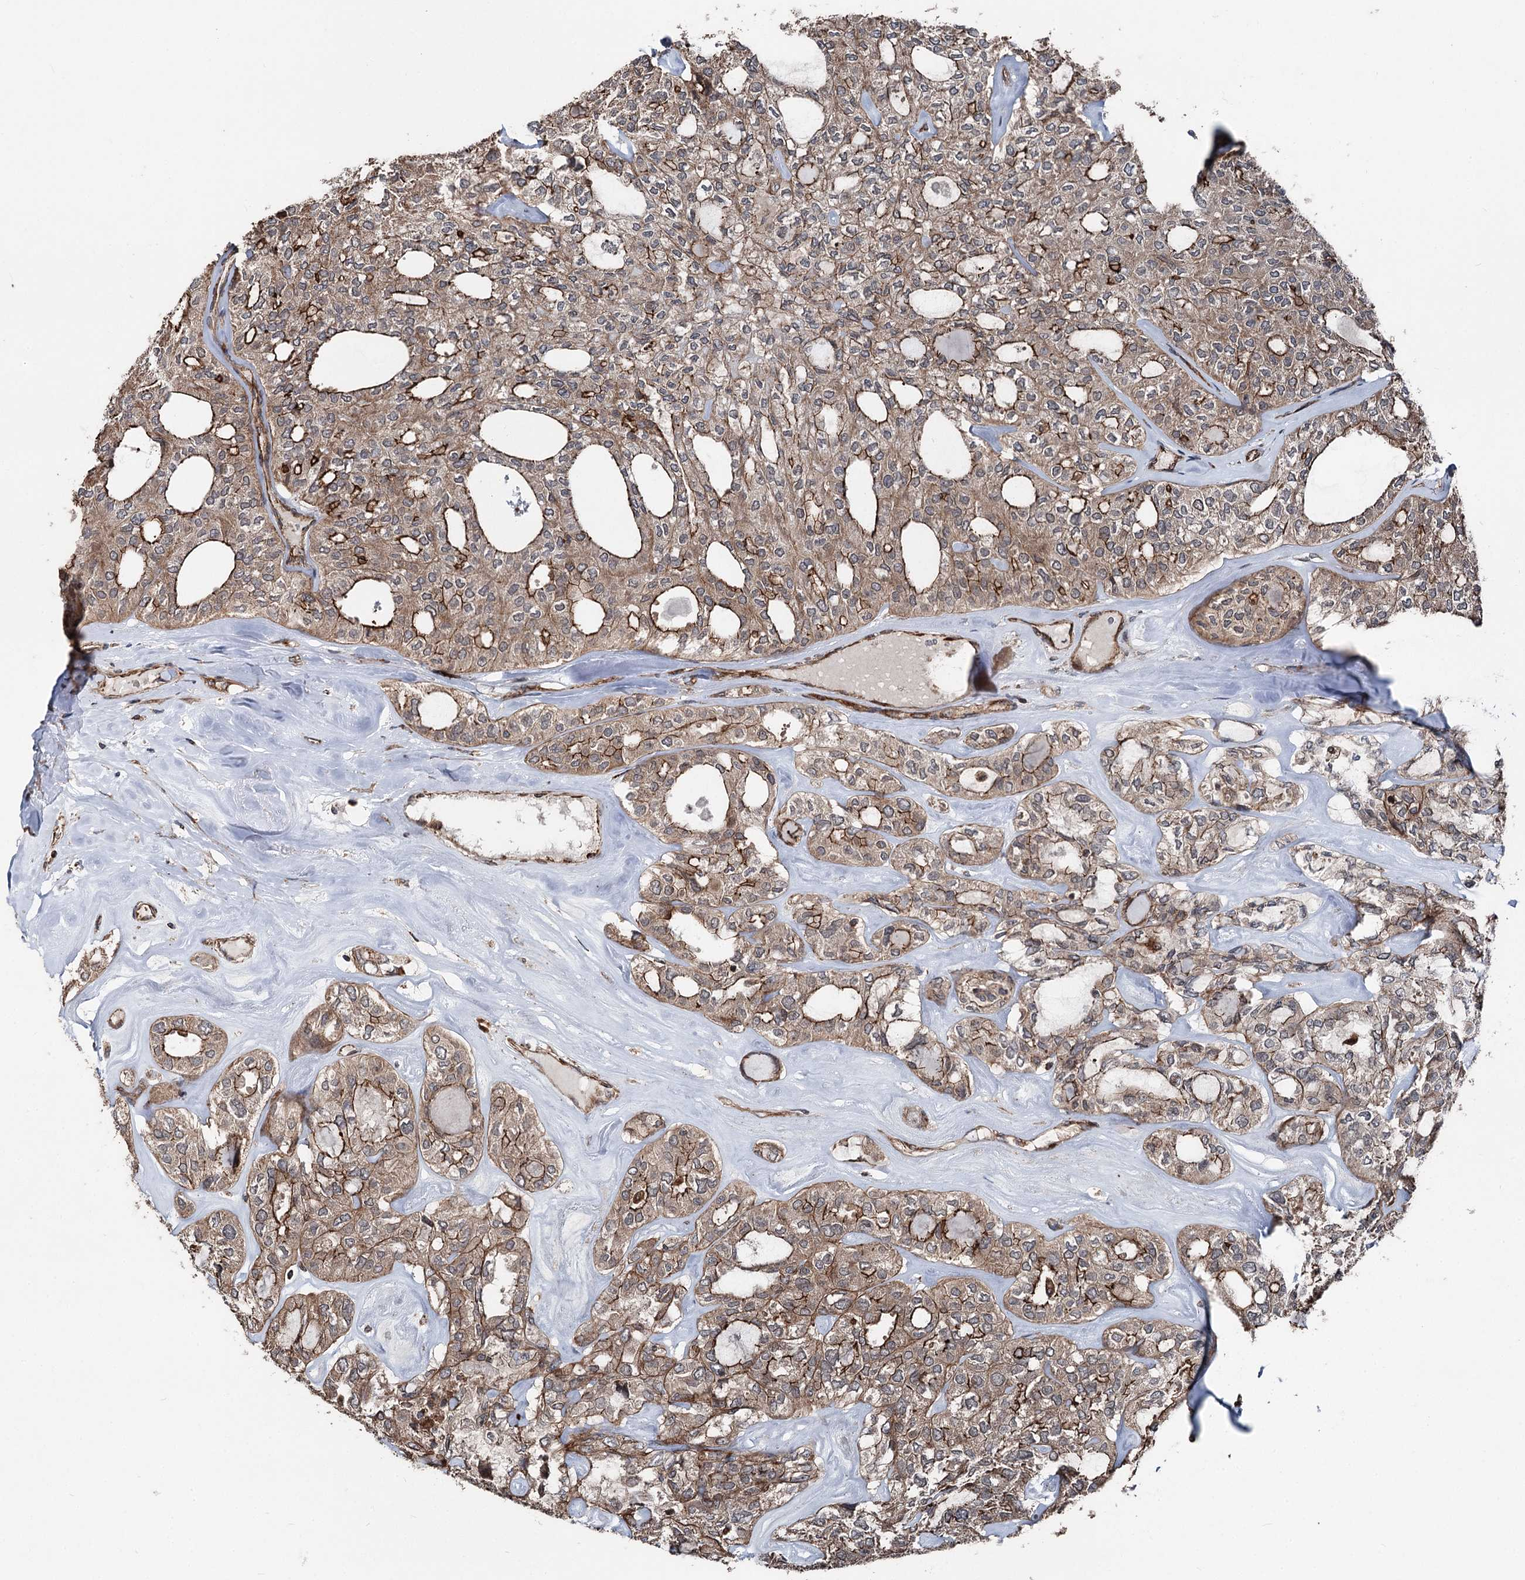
{"staining": {"intensity": "moderate", "quantity": ">75%", "location": "cytoplasmic/membranous"}, "tissue": "thyroid cancer", "cell_type": "Tumor cells", "image_type": "cancer", "snomed": [{"axis": "morphology", "description": "Follicular adenoma carcinoma, NOS"}, {"axis": "topography", "description": "Thyroid gland"}], "caption": "An immunohistochemistry (IHC) histopathology image of neoplastic tissue is shown. Protein staining in brown shows moderate cytoplasmic/membranous positivity in thyroid cancer (follicular adenoma carcinoma) within tumor cells.", "gene": "ITFG2", "patient": {"sex": "male", "age": 75}}